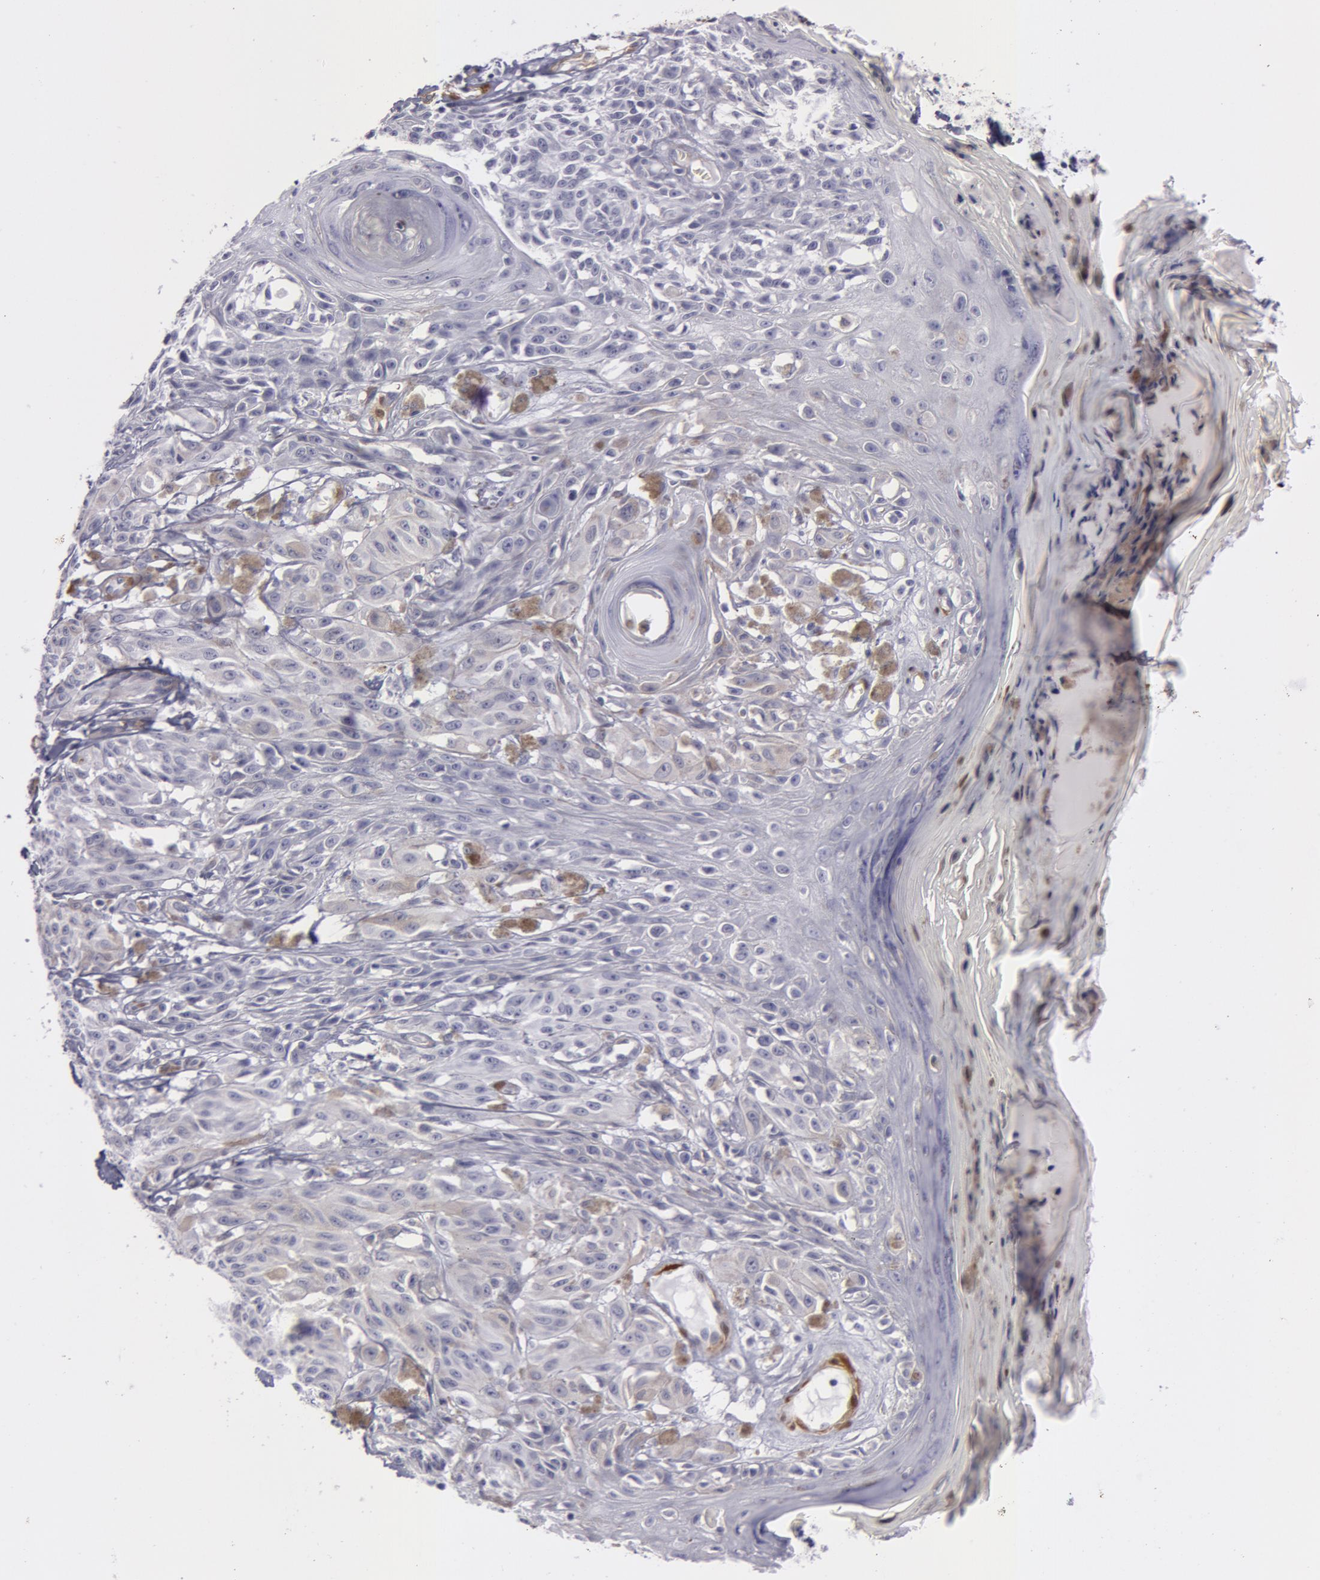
{"staining": {"intensity": "negative", "quantity": "none", "location": "none"}, "tissue": "melanoma", "cell_type": "Tumor cells", "image_type": "cancer", "snomed": [{"axis": "morphology", "description": "Malignant melanoma, NOS"}, {"axis": "topography", "description": "Skin"}], "caption": "Immunohistochemistry (IHC) image of melanoma stained for a protein (brown), which exhibits no staining in tumor cells.", "gene": "TAGLN", "patient": {"sex": "female", "age": 77}}